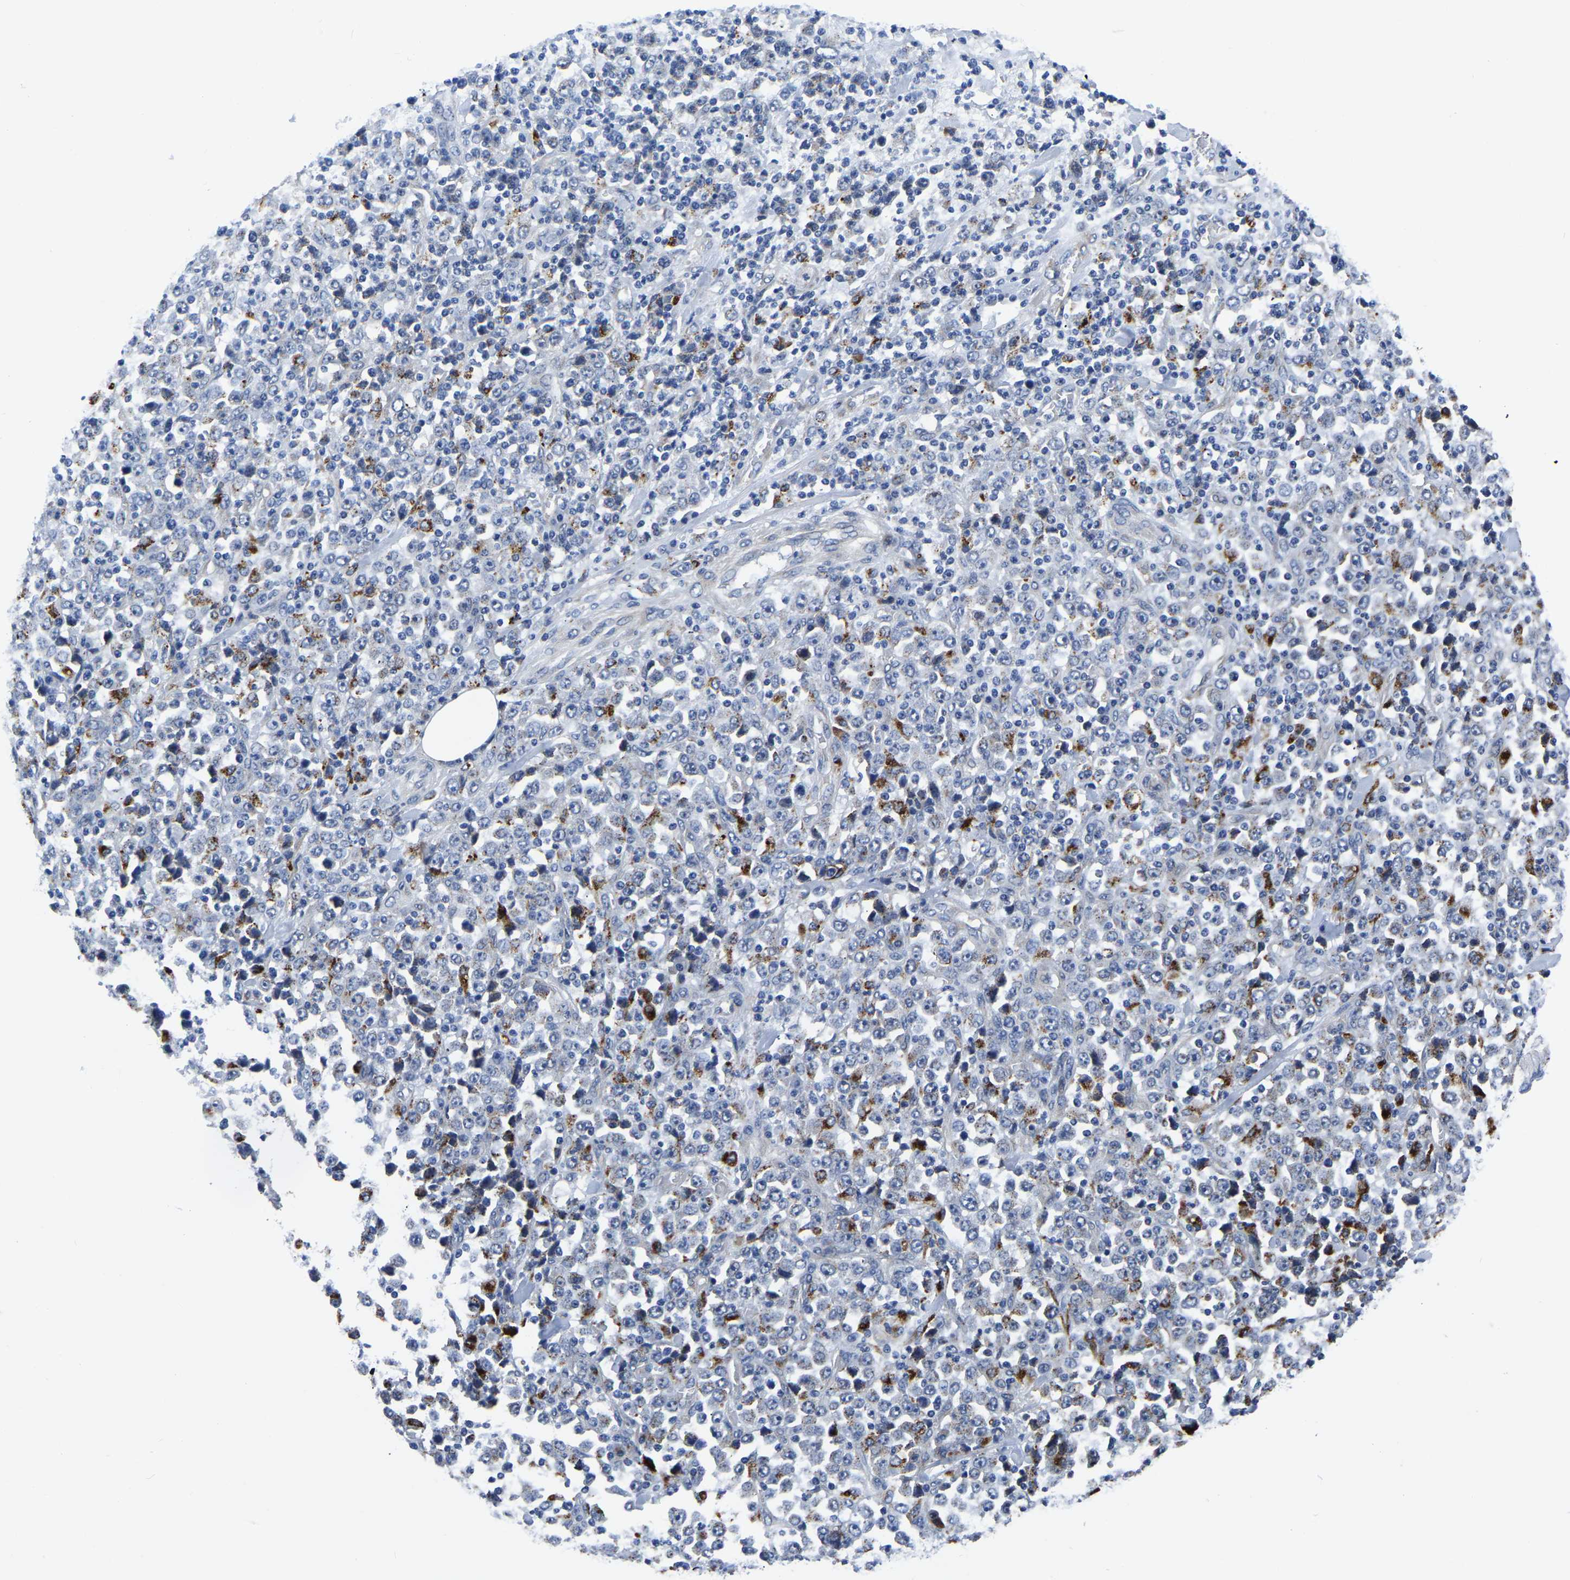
{"staining": {"intensity": "negative", "quantity": "none", "location": "none"}, "tissue": "stomach cancer", "cell_type": "Tumor cells", "image_type": "cancer", "snomed": [{"axis": "morphology", "description": "Normal tissue, NOS"}, {"axis": "morphology", "description": "Adenocarcinoma, NOS"}, {"axis": "topography", "description": "Stomach, upper"}, {"axis": "topography", "description": "Stomach"}], "caption": "An image of human stomach cancer is negative for staining in tumor cells.", "gene": "PDLIM7", "patient": {"sex": "male", "age": 59}}